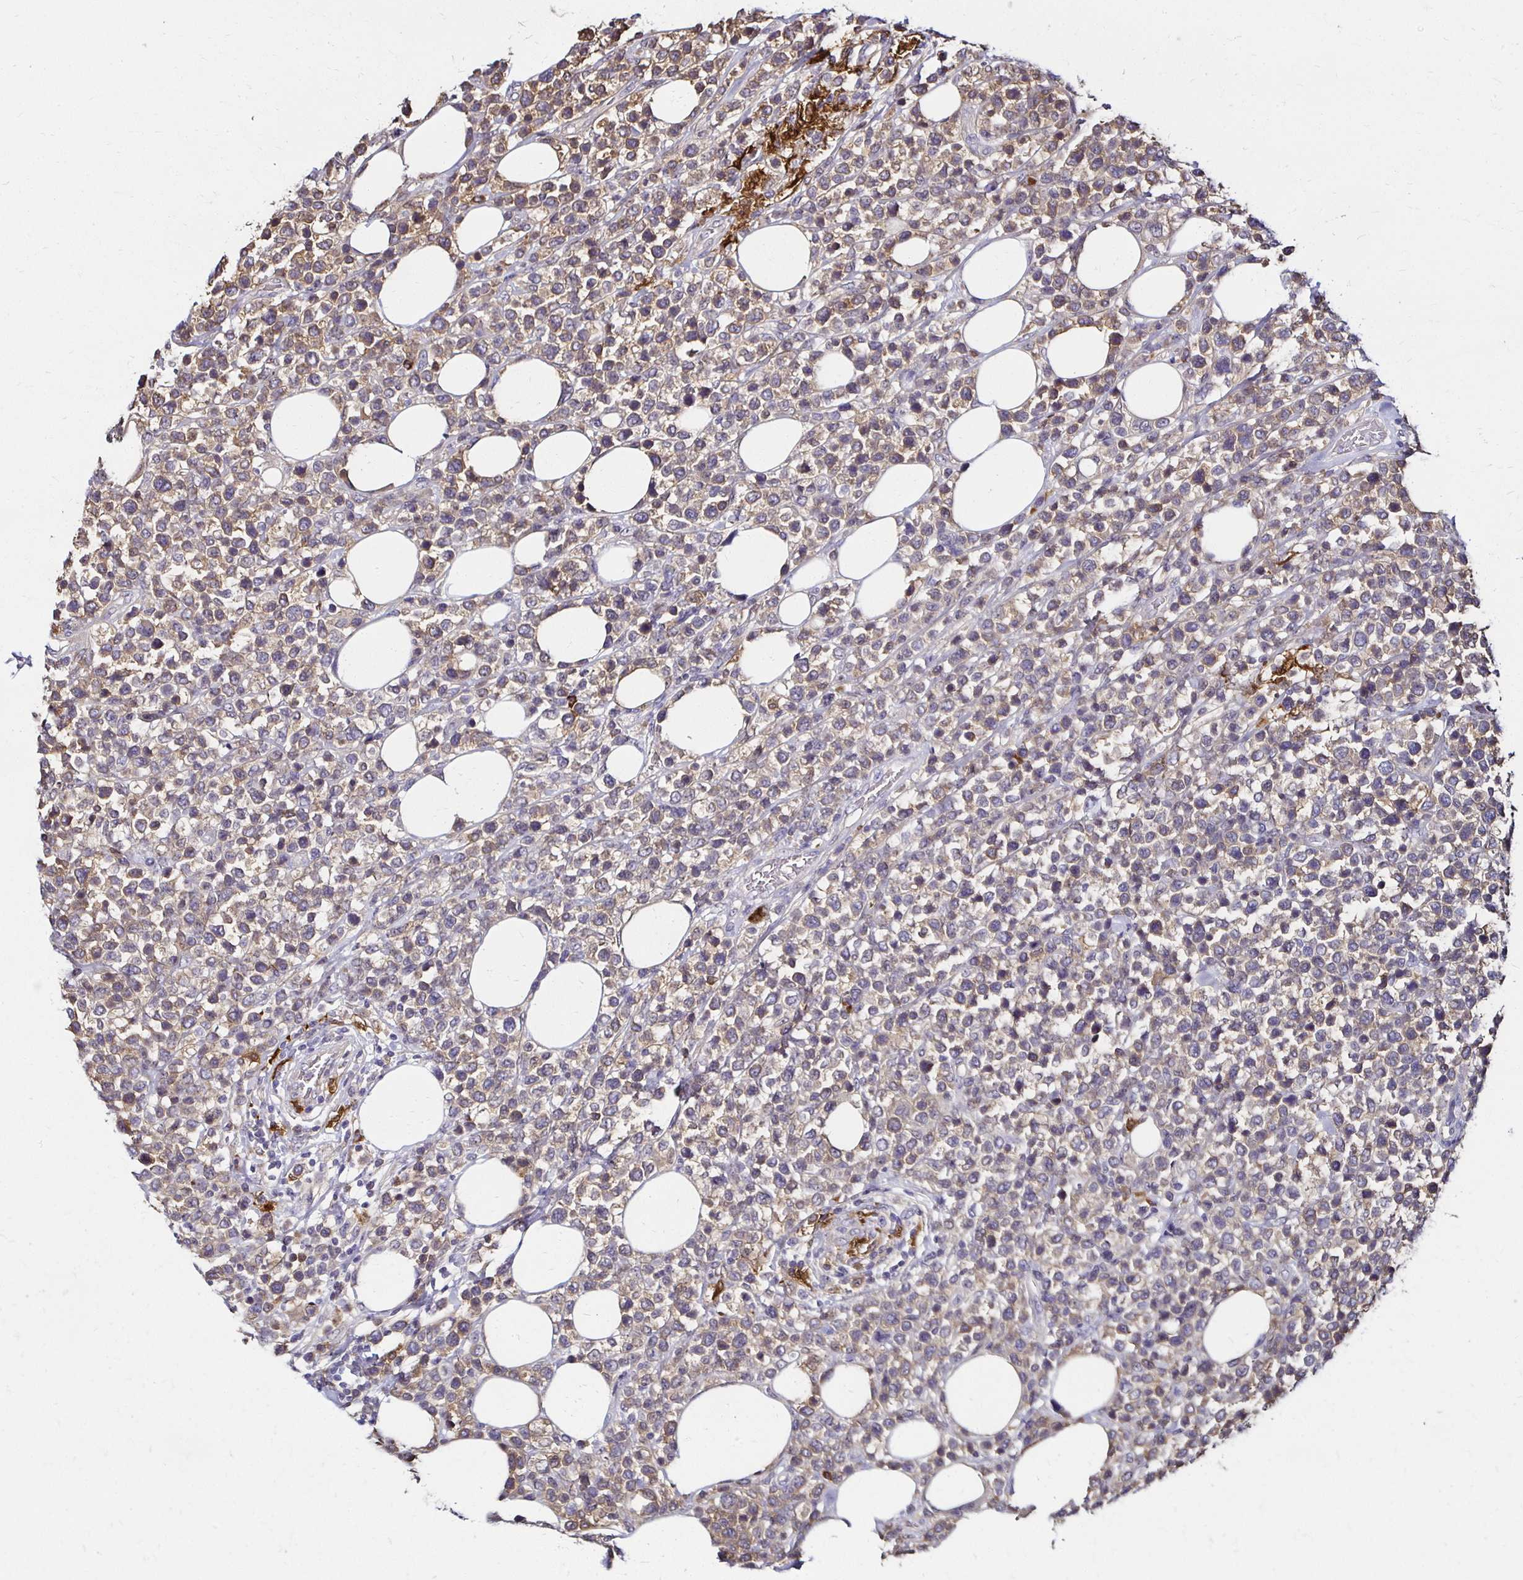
{"staining": {"intensity": "weak", "quantity": "<25%", "location": "cytoplasmic/membranous"}, "tissue": "lymphoma", "cell_type": "Tumor cells", "image_type": "cancer", "snomed": [{"axis": "morphology", "description": "Malignant lymphoma, non-Hodgkin's type, Low grade"}, {"axis": "topography", "description": "Lymph node"}], "caption": "Malignant lymphoma, non-Hodgkin's type (low-grade) was stained to show a protein in brown. There is no significant expression in tumor cells.", "gene": "TXN", "patient": {"sex": "male", "age": 60}}